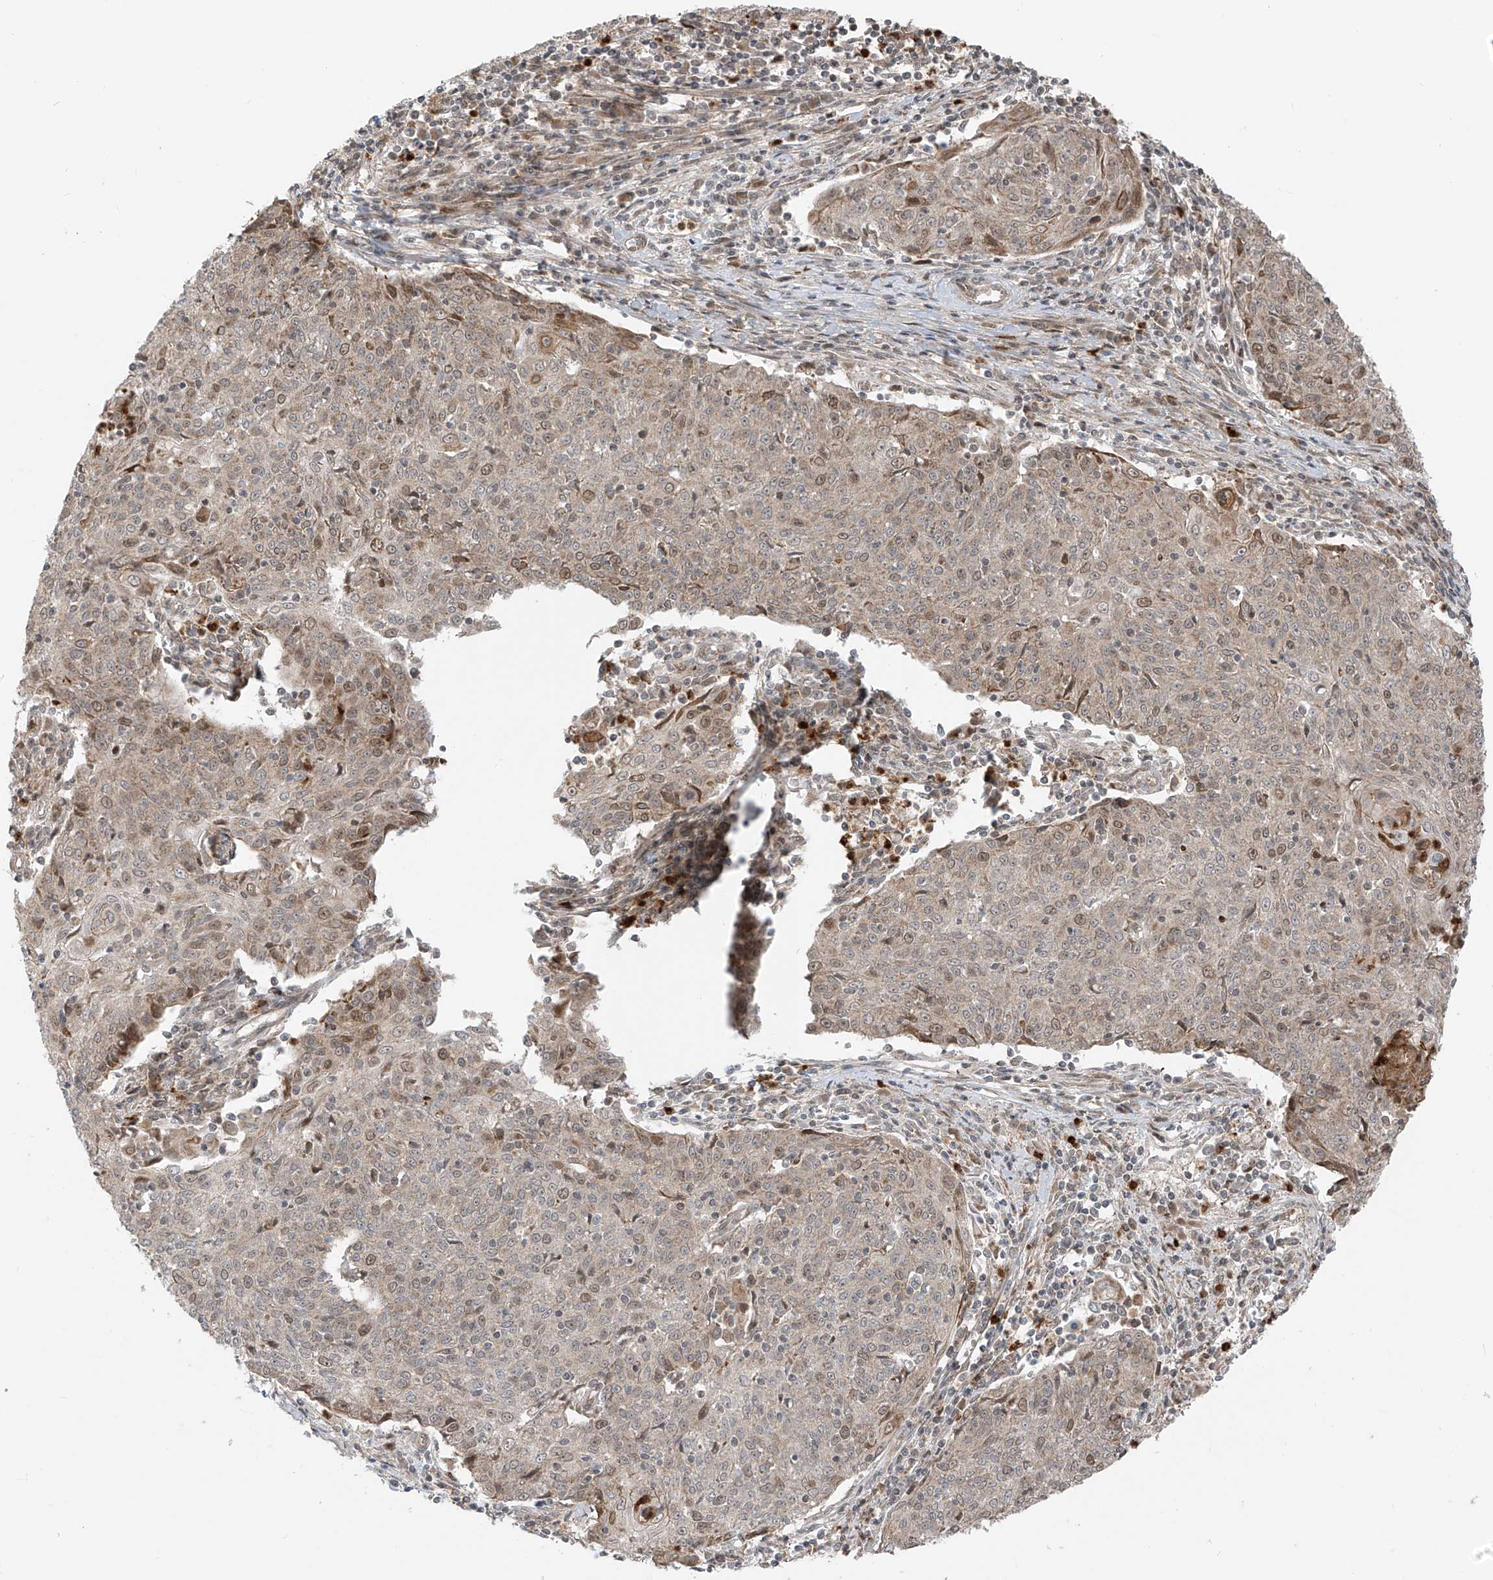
{"staining": {"intensity": "moderate", "quantity": "<25%", "location": "cytoplasmic/membranous,nuclear"}, "tissue": "cervical cancer", "cell_type": "Tumor cells", "image_type": "cancer", "snomed": [{"axis": "morphology", "description": "Squamous cell carcinoma, NOS"}, {"axis": "topography", "description": "Cervix"}], "caption": "Immunohistochemistry of squamous cell carcinoma (cervical) exhibits low levels of moderate cytoplasmic/membranous and nuclear positivity in about <25% of tumor cells. (Brightfield microscopy of DAB IHC at high magnification).", "gene": "PDE11A", "patient": {"sex": "female", "age": 48}}